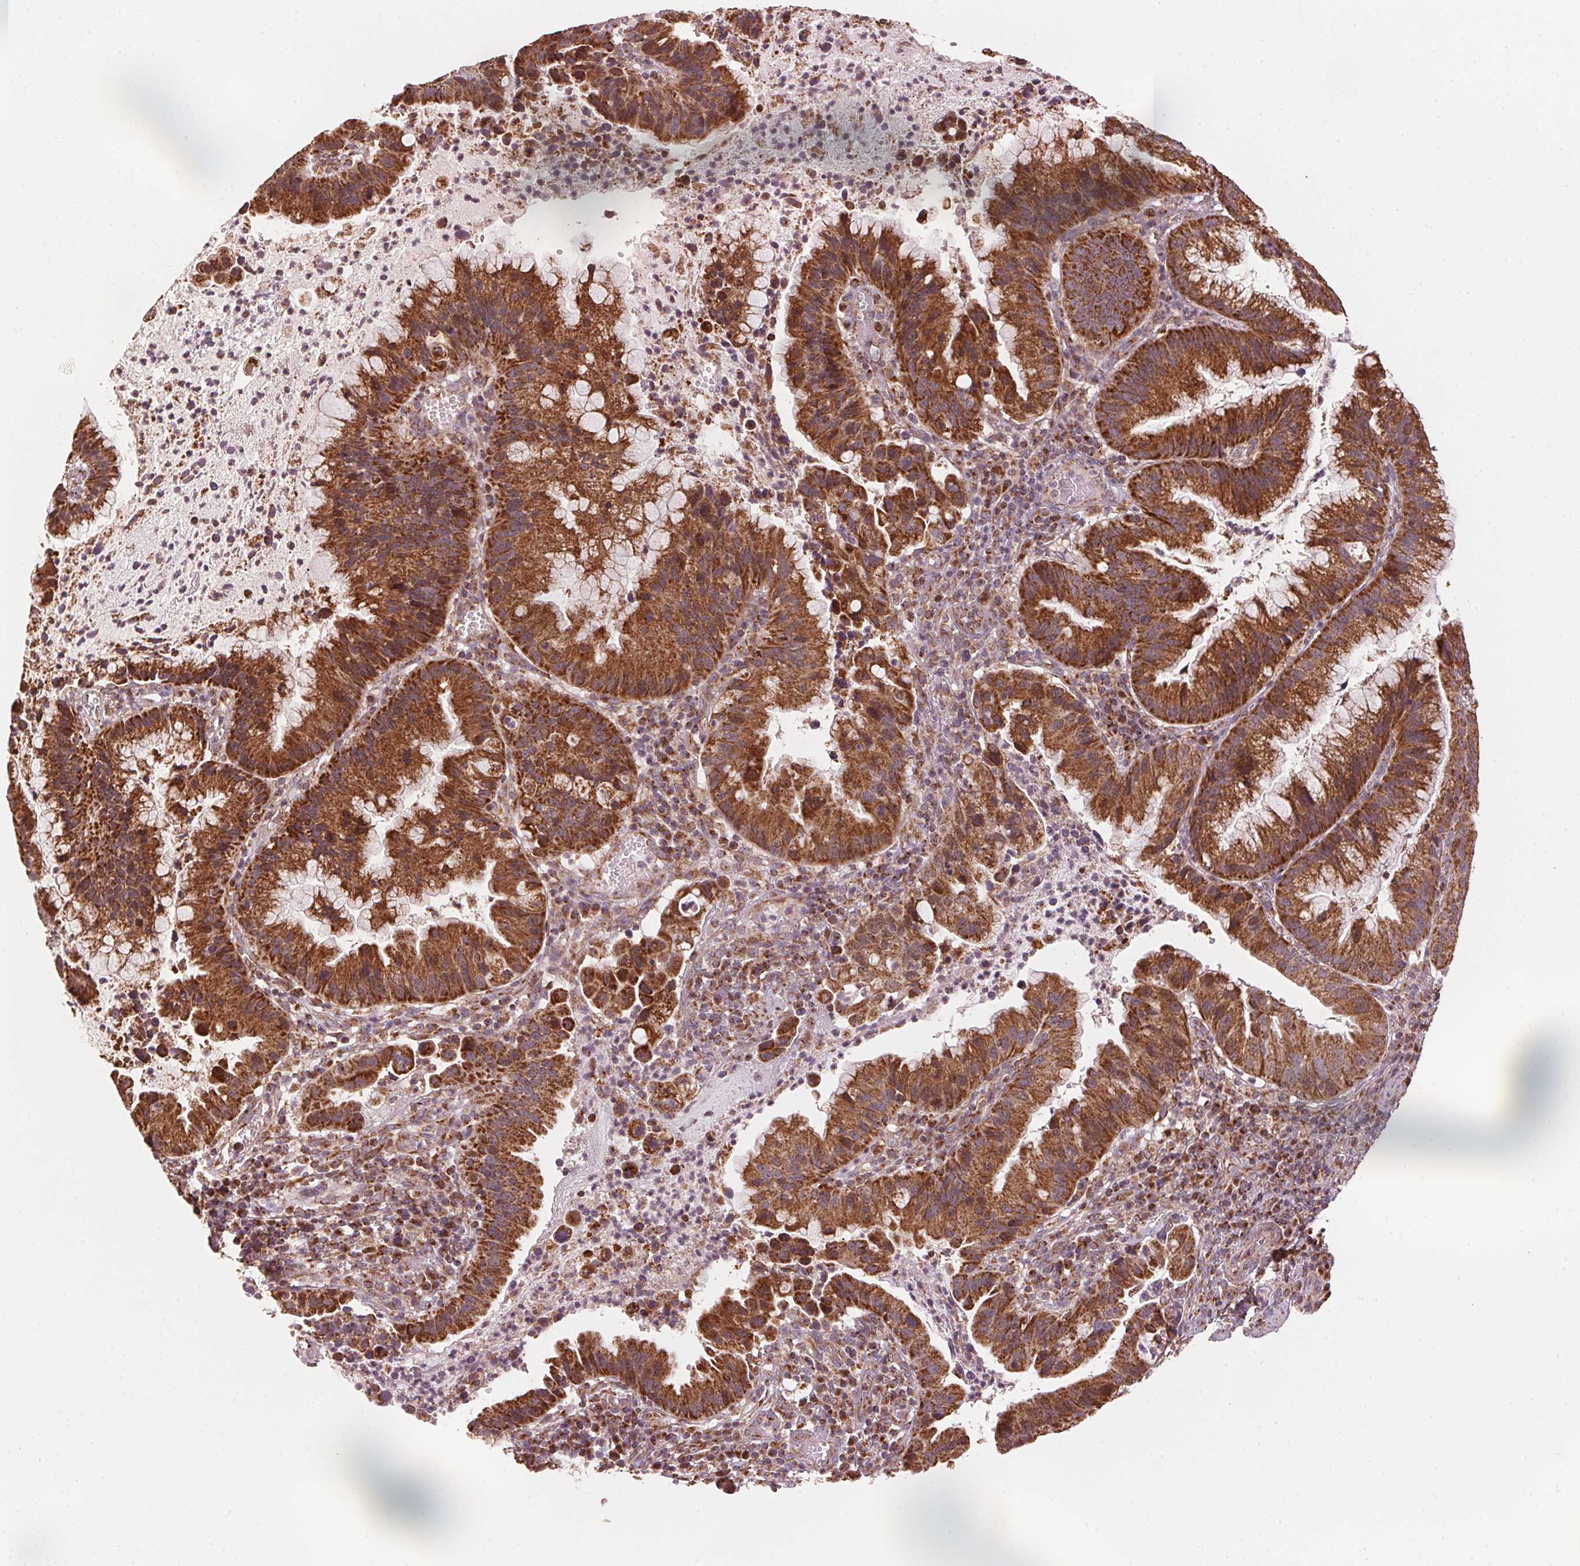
{"staining": {"intensity": "strong", "quantity": ">75%", "location": "cytoplasmic/membranous"}, "tissue": "cervical cancer", "cell_type": "Tumor cells", "image_type": "cancer", "snomed": [{"axis": "morphology", "description": "Adenocarcinoma, NOS"}, {"axis": "topography", "description": "Cervix"}], "caption": "Tumor cells exhibit strong cytoplasmic/membranous positivity in approximately >75% of cells in cervical cancer.", "gene": "TOMM70", "patient": {"sex": "female", "age": 34}}